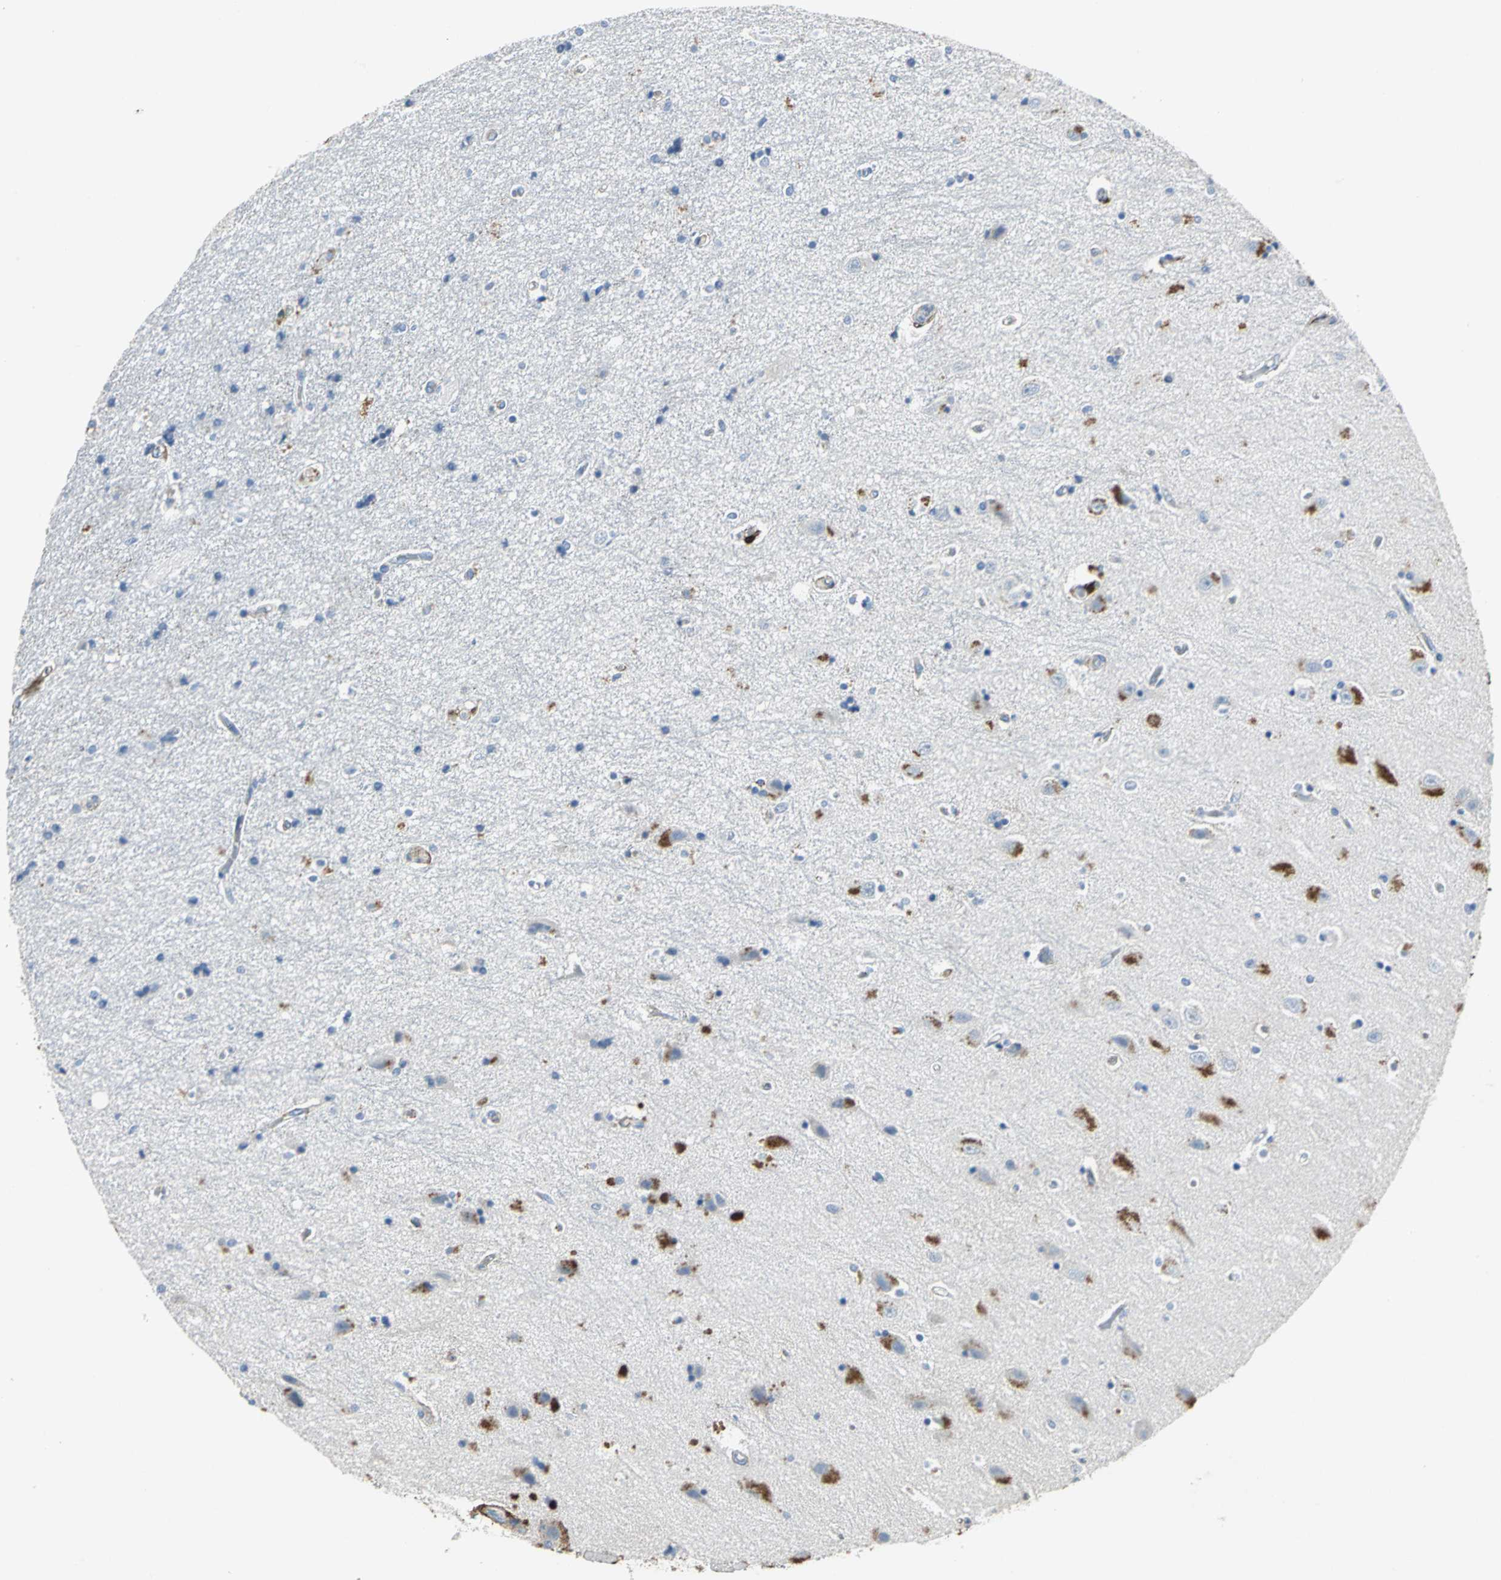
{"staining": {"intensity": "strong", "quantity": "<25%", "location": "cytoplasmic/membranous"}, "tissue": "hippocampus", "cell_type": "Glial cells", "image_type": "normal", "snomed": [{"axis": "morphology", "description": "Normal tissue, NOS"}, {"axis": "topography", "description": "Hippocampus"}], "caption": "Benign hippocampus reveals strong cytoplasmic/membranous staining in about <25% of glial cells The staining was performed using DAB (3,3'-diaminobenzidine) to visualize the protein expression in brown, while the nuclei were stained in blue with hematoxylin (Magnification: 20x)..", "gene": "EFNB3", "patient": {"sex": "female", "age": 54}}